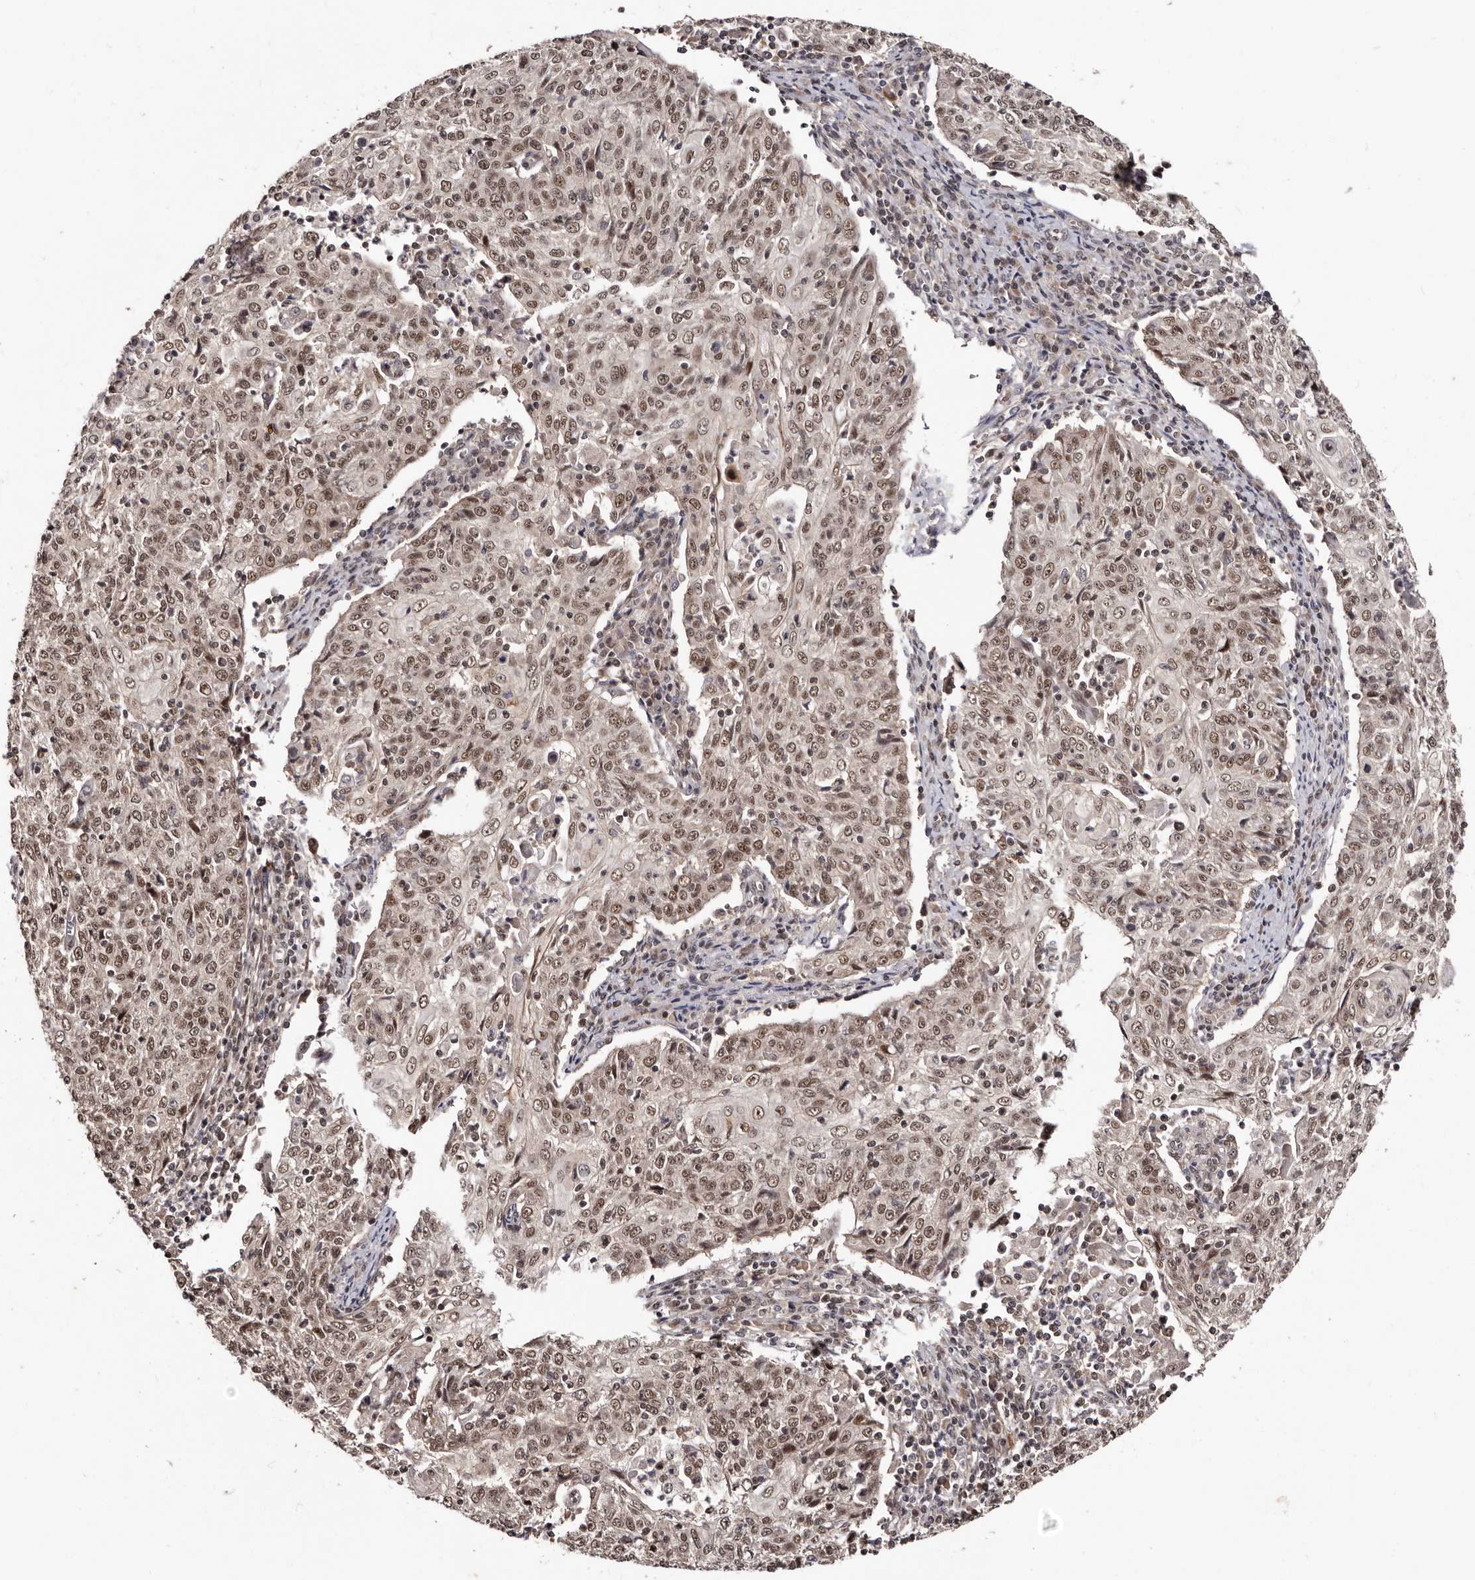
{"staining": {"intensity": "moderate", "quantity": ">75%", "location": "nuclear"}, "tissue": "cervical cancer", "cell_type": "Tumor cells", "image_type": "cancer", "snomed": [{"axis": "morphology", "description": "Squamous cell carcinoma, NOS"}, {"axis": "topography", "description": "Cervix"}], "caption": "IHC photomicrograph of neoplastic tissue: cervical squamous cell carcinoma stained using immunohistochemistry (IHC) reveals medium levels of moderate protein expression localized specifically in the nuclear of tumor cells, appearing as a nuclear brown color.", "gene": "TBC1D22B", "patient": {"sex": "female", "age": 48}}